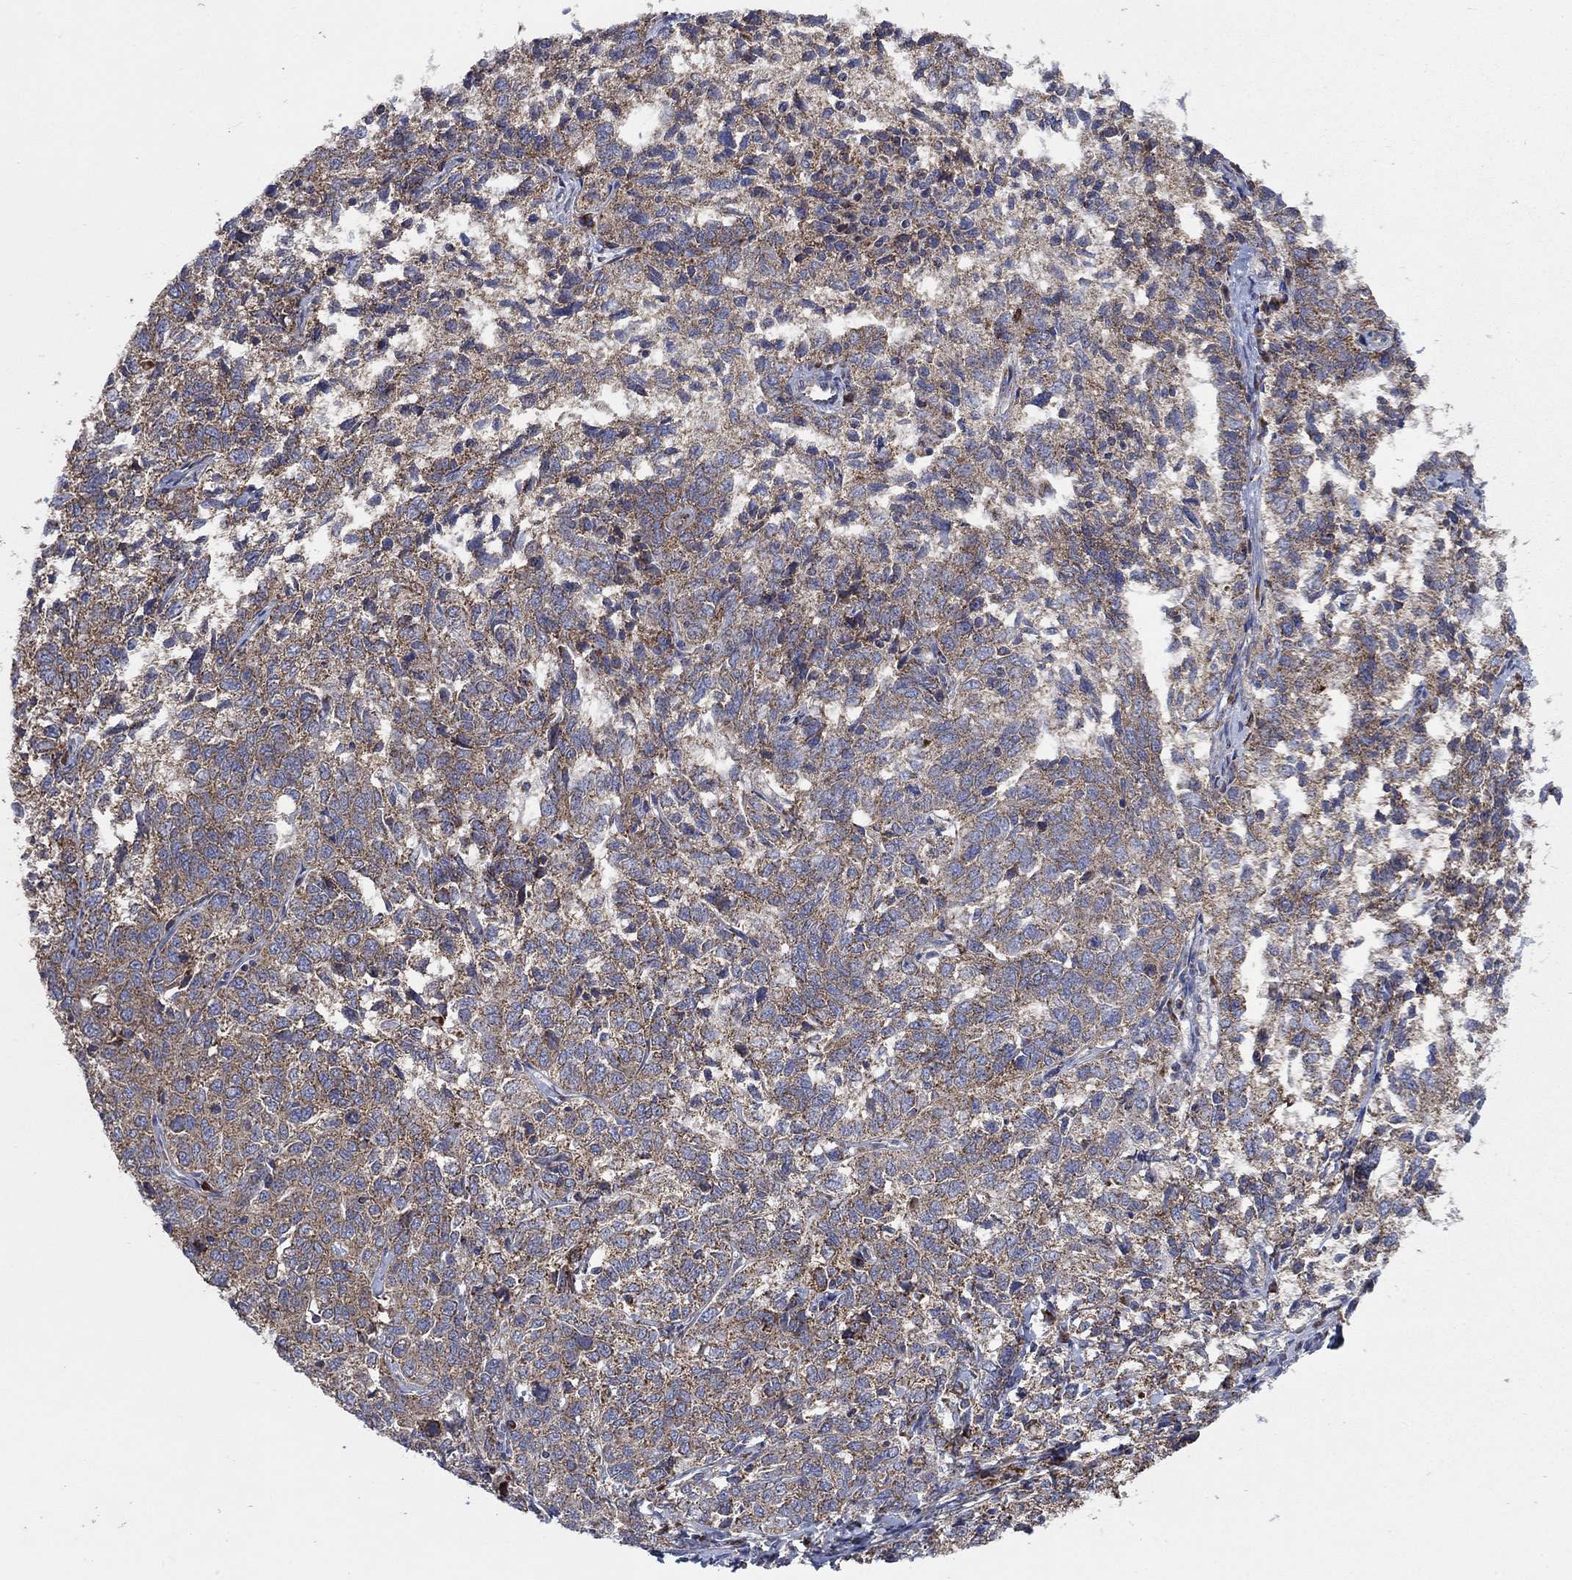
{"staining": {"intensity": "moderate", "quantity": "25%-75%", "location": "cytoplasmic/membranous"}, "tissue": "ovarian cancer", "cell_type": "Tumor cells", "image_type": "cancer", "snomed": [{"axis": "morphology", "description": "Cystadenocarcinoma, serous, NOS"}, {"axis": "topography", "description": "Ovary"}], "caption": "Immunohistochemistry photomicrograph of human ovarian serous cystadenocarcinoma stained for a protein (brown), which exhibits medium levels of moderate cytoplasmic/membranous staining in about 25%-75% of tumor cells.", "gene": "RPLP0", "patient": {"sex": "female", "age": 71}}